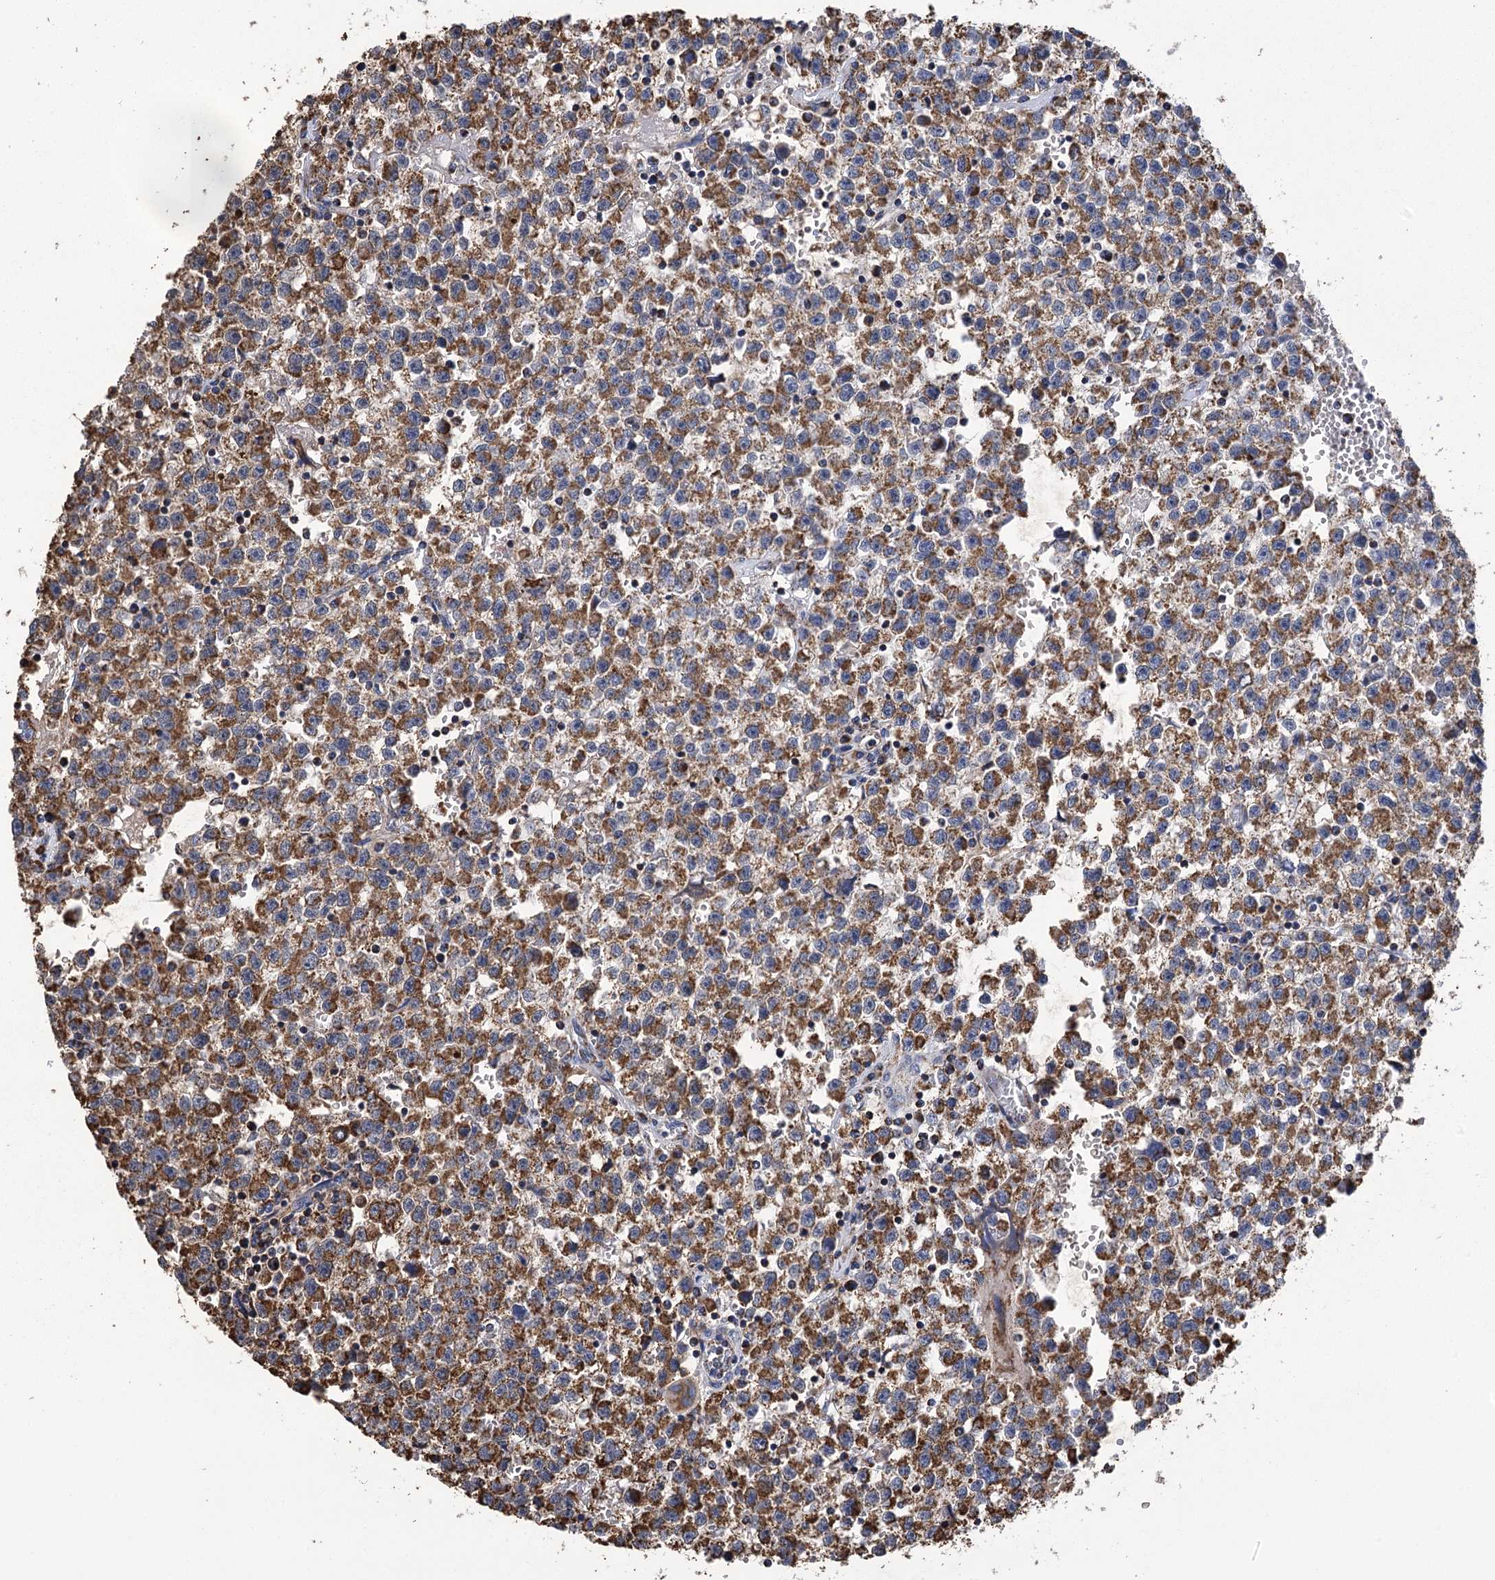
{"staining": {"intensity": "strong", "quantity": ">75%", "location": "cytoplasmic/membranous"}, "tissue": "testis cancer", "cell_type": "Tumor cells", "image_type": "cancer", "snomed": [{"axis": "morphology", "description": "Seminoma, NOS"}, {"axis": "topography", "description": "Testis"}], "caption": "High-magnification brightfield microscopy of testis cancer (seminoma) stained with DAB (3,3'-diaminobenzidine) (brown) and counterstained with hematoxylin (blue). tumor cells exhibit strong cytoplasmic/membranous expression is appreciated in about>75% of cells.", "gene": "CCDC73", "patient": {"sex": "male", "age": 22}}